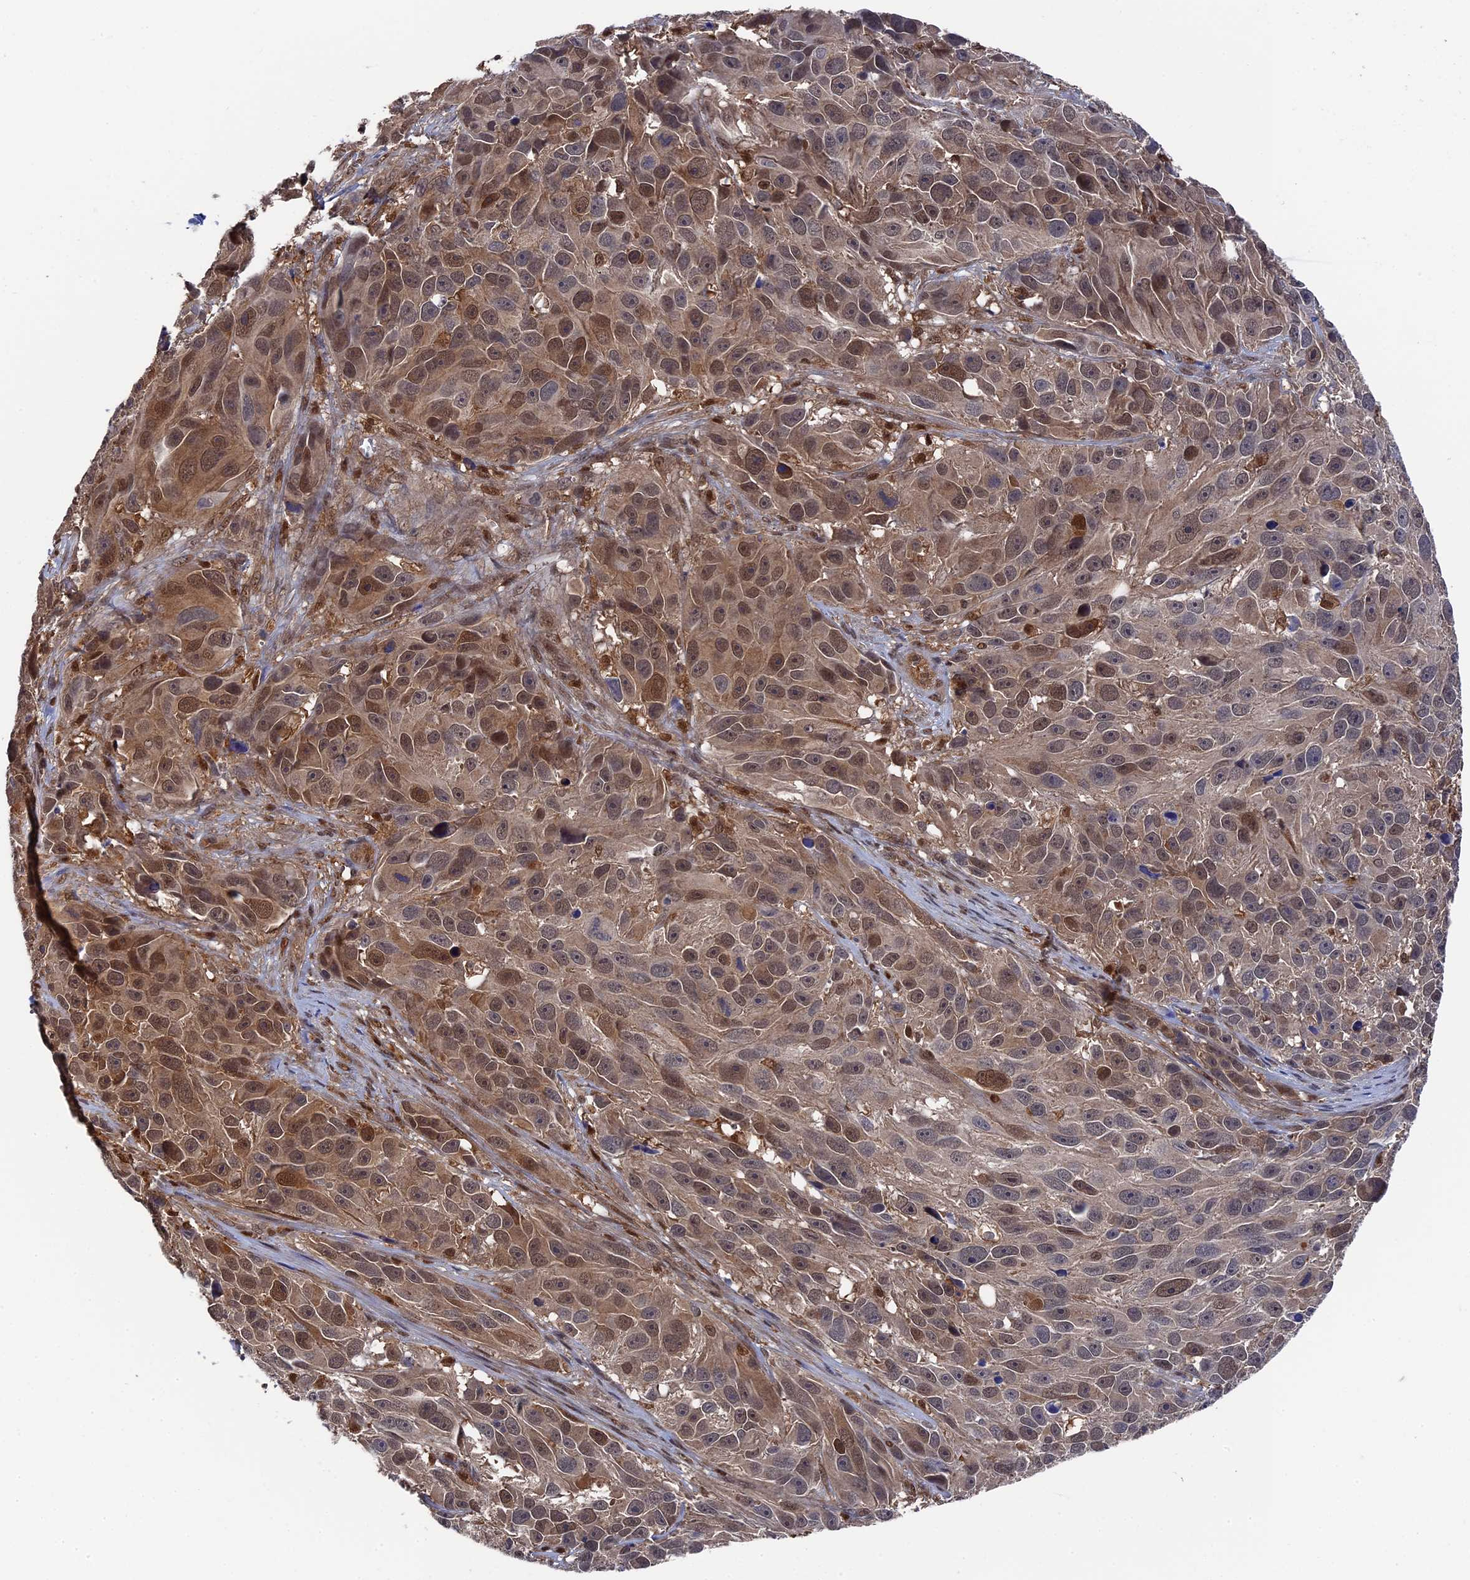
{"staining": {"intensity": "moderate", "quantity": ">75%", "location": "cytoplasmic/membranous,nuclear"}, "tissue": "melanoma", "cell_type": "Tumor cells", "image_type": "cancer", "snomed": [{"axis": "morphology", "description": "Malignant melanoma, NOS"}, {"axis": "topography", "description": "Skin"}], "caption": "This image reveals IHC staining of human malignant melanoma, with medium moderate cytoplasmic/membranous and nuclear staining in approximately >75% of tumor cells.", "gene": "RNH1", "patient": {"sex": "male", "age": 84}}